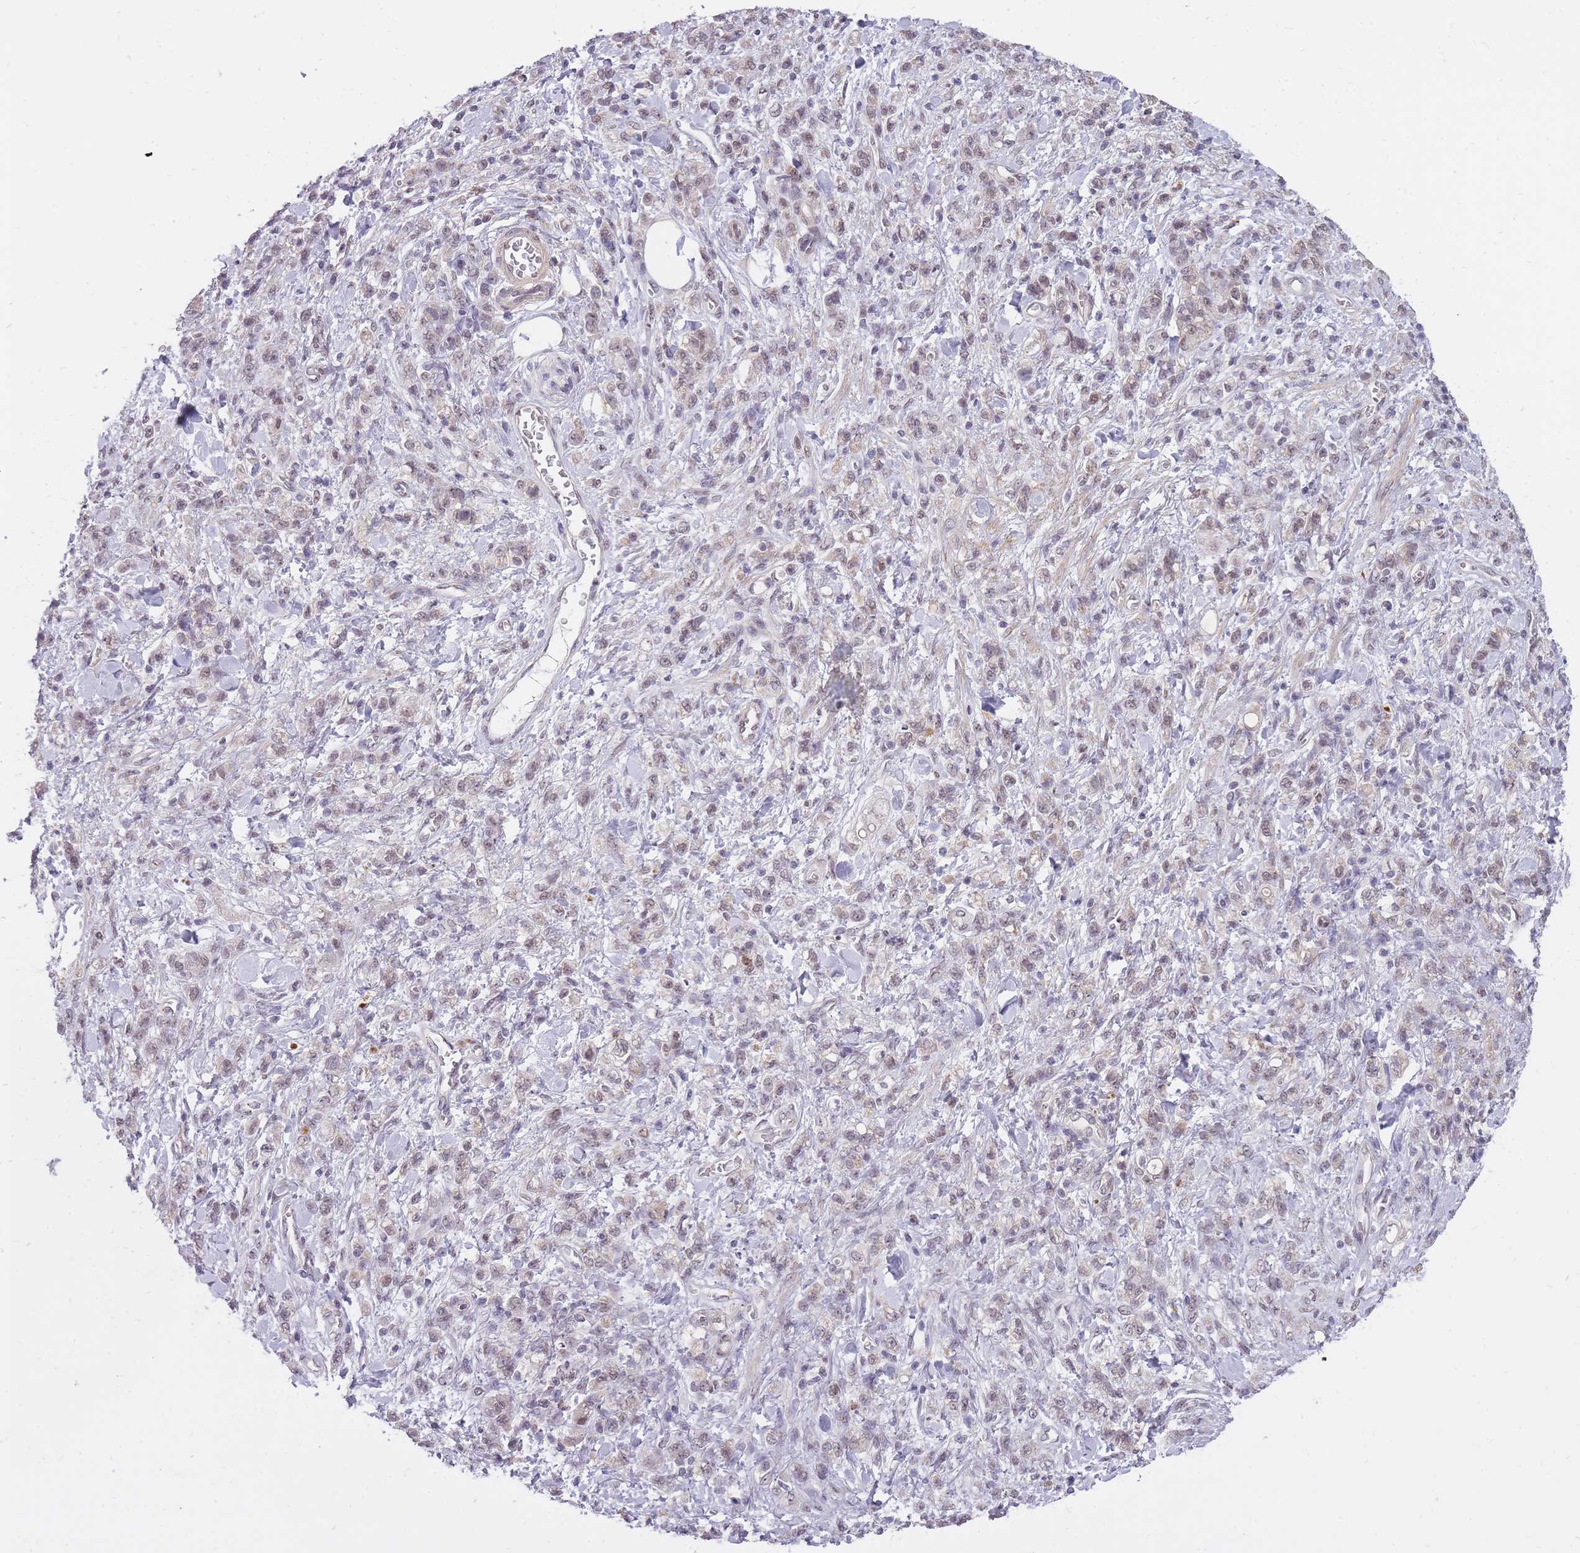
{"staining": {"intensity": "weak", "quantity": "25%-75%", "location": "nuclear"}, "tissue": "stomach cancer", "cell_type": "Tumor cells", "image_type": "cancer", "snomed": [{"axis": "morphology", "description": "Adenocarcinoma, NOS"}, {"axis": "topography", "description": "Stomach"}], "caption": "Protein expression by IHC shows weak nuclear expression in approximately 25%-75% of tumor cells in stomach cancer (adenocarcinoma).", "gene": "TIGD1", "patient": {"sex": "male", "age": 77}}